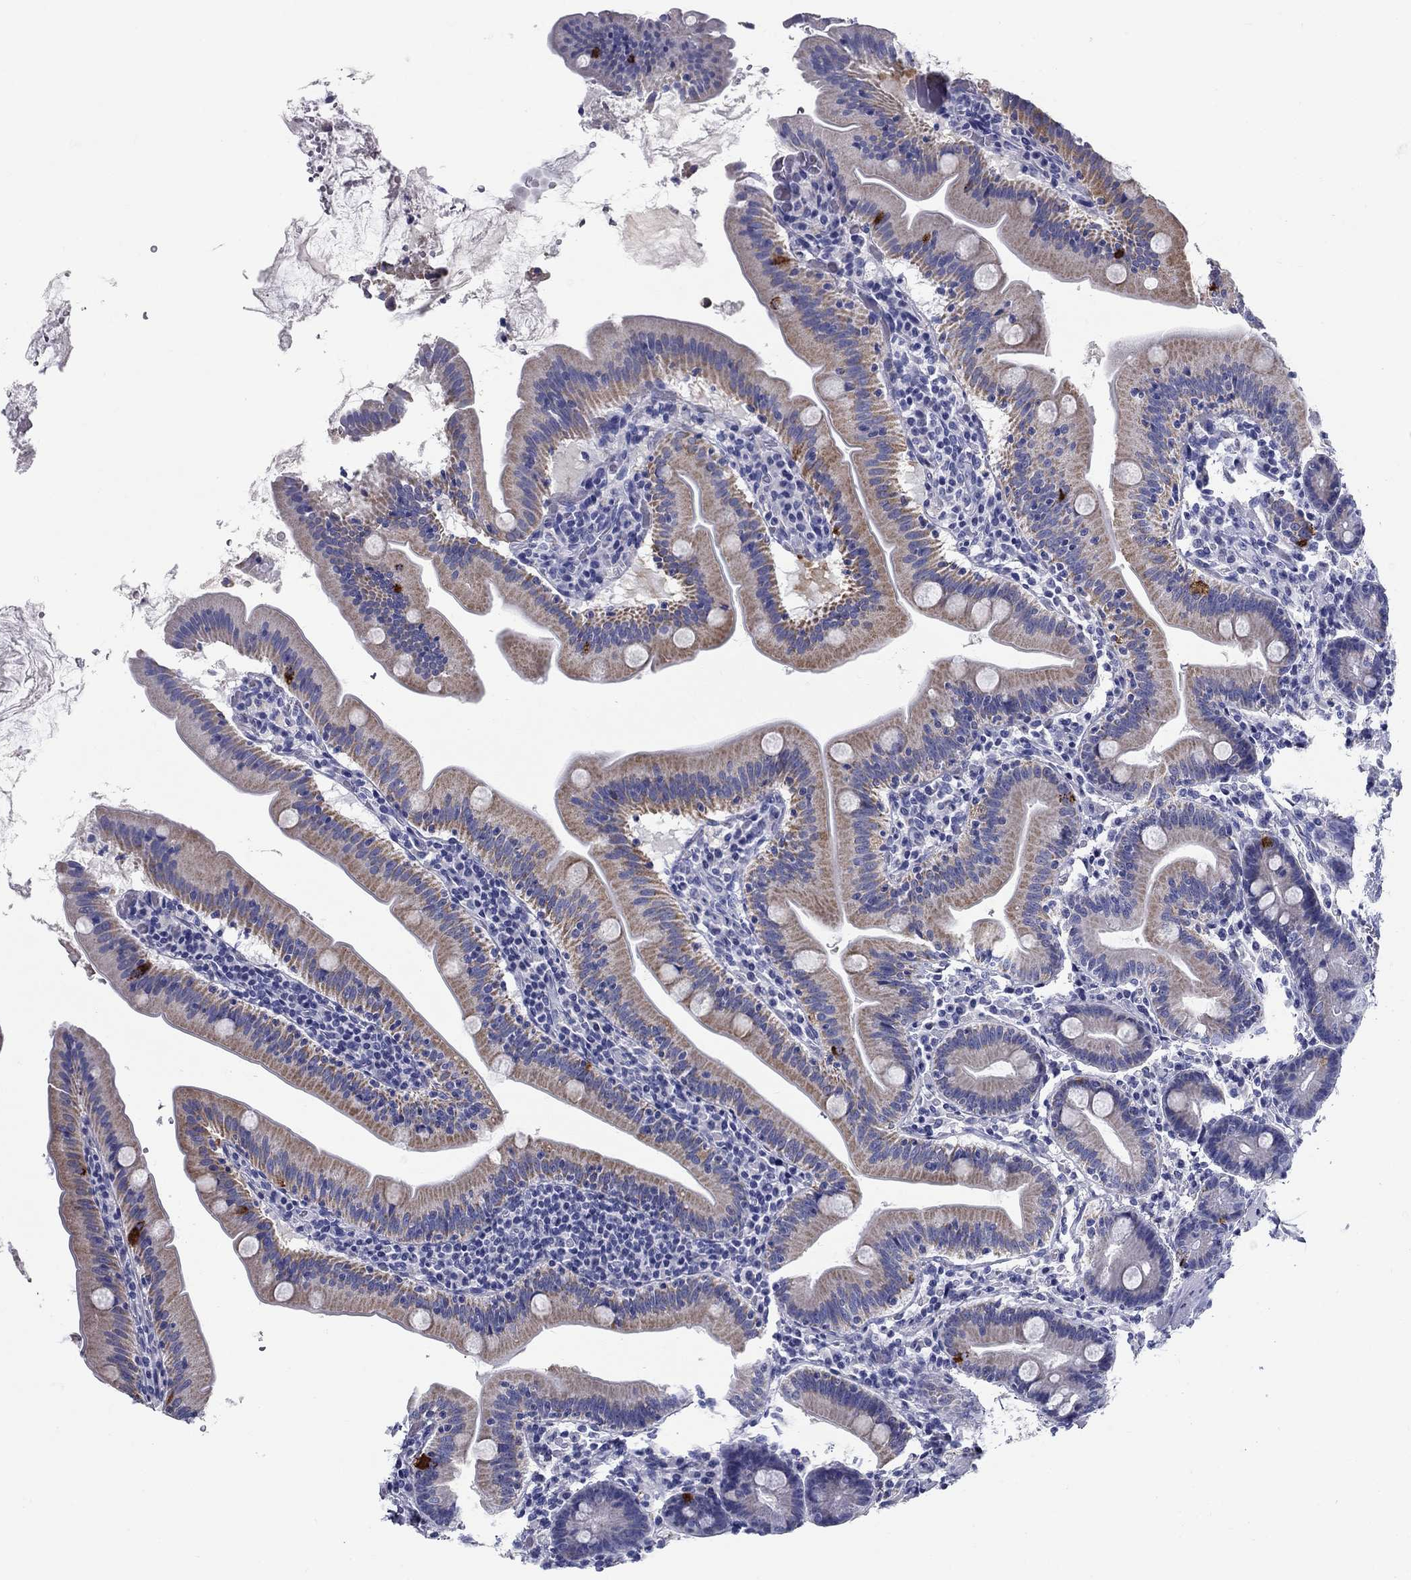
{"staining": {"intensity": "strong", "quantity": "<25%", "location": "cytoplasmic/membranous"}, "tissue": "small intestine", "cell_type": "Glandular cells", "image_type": "normal", "snomed": [{"axis": "morphology", "description": "Normal tissue, NOS"}, {"axis": "topography", "description": "Small intestine"}], "caption": "Immunohistochemical staining of normal human small intestine reveals strong cytoplasmic/membranous protein expression in about <25% of glandular cells. (brown staining indicates protein expression, while blue staining denotes nuclei).", "gene": "UPB1", "patient": {"sex": "male", "age": 37}}